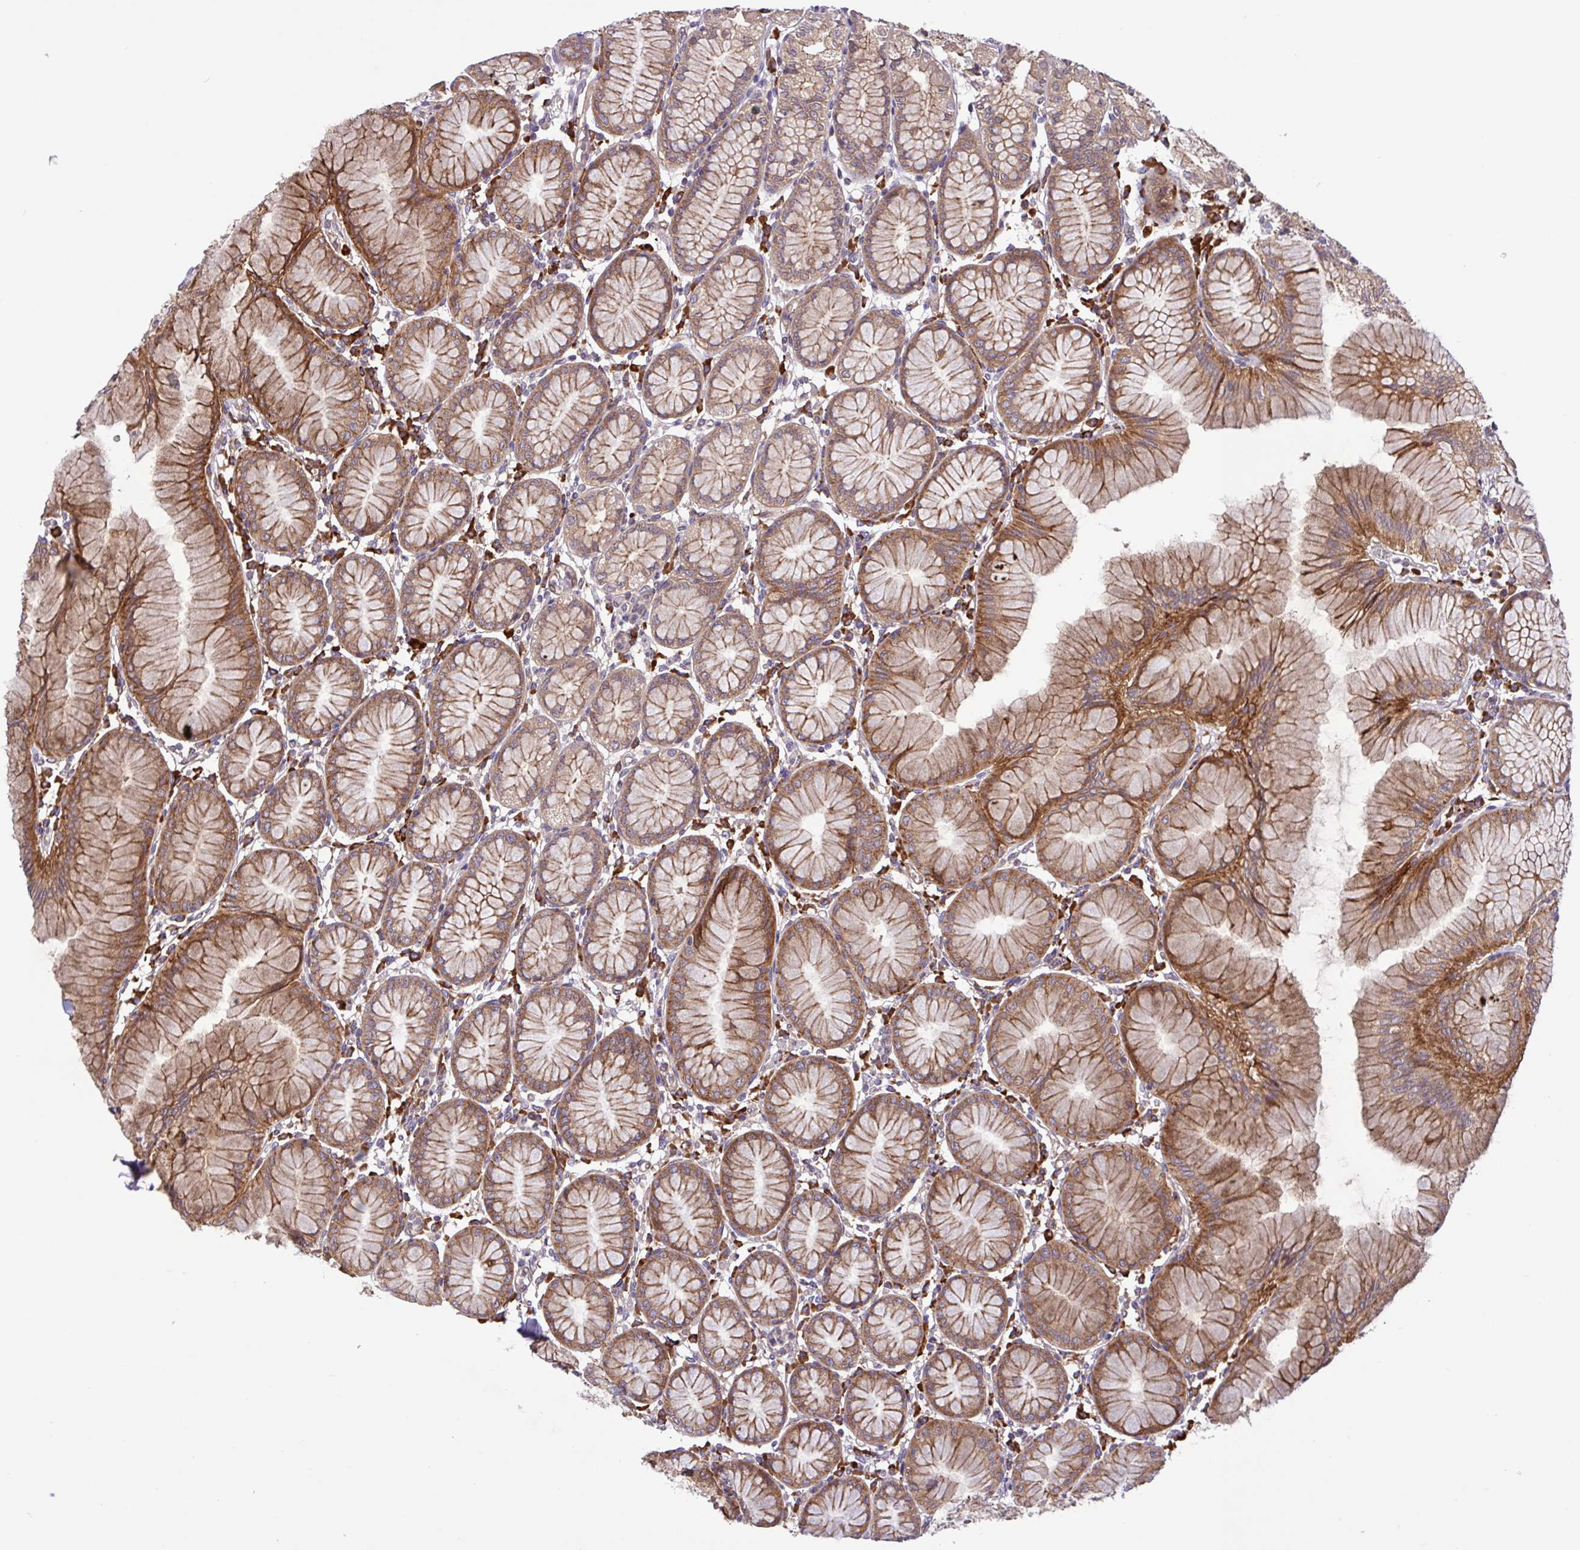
{"staining": {"intensity": "moderate", "quantity": "25%-75%", "location": "cytoplasmic/membranous"}, "tissue": "stomach", "cell_type": "Glandular cells", "image_type": "normal", "snomed": [{"axis": "morphology", "description": "Normal tissue, NOS"}, {"axis": "topography", "description": "Stomach"}], "caption": "Stomach was stained to show a protein in brown. There is medium levels of moderate cytoplasmic/membranous expression in approximately 25%-75% of glandular cells. (Brightfield microscopy of DAB IHC at high magnification).", "gene": "INTS10", "patient": {"sex": "female", "age": 57}}